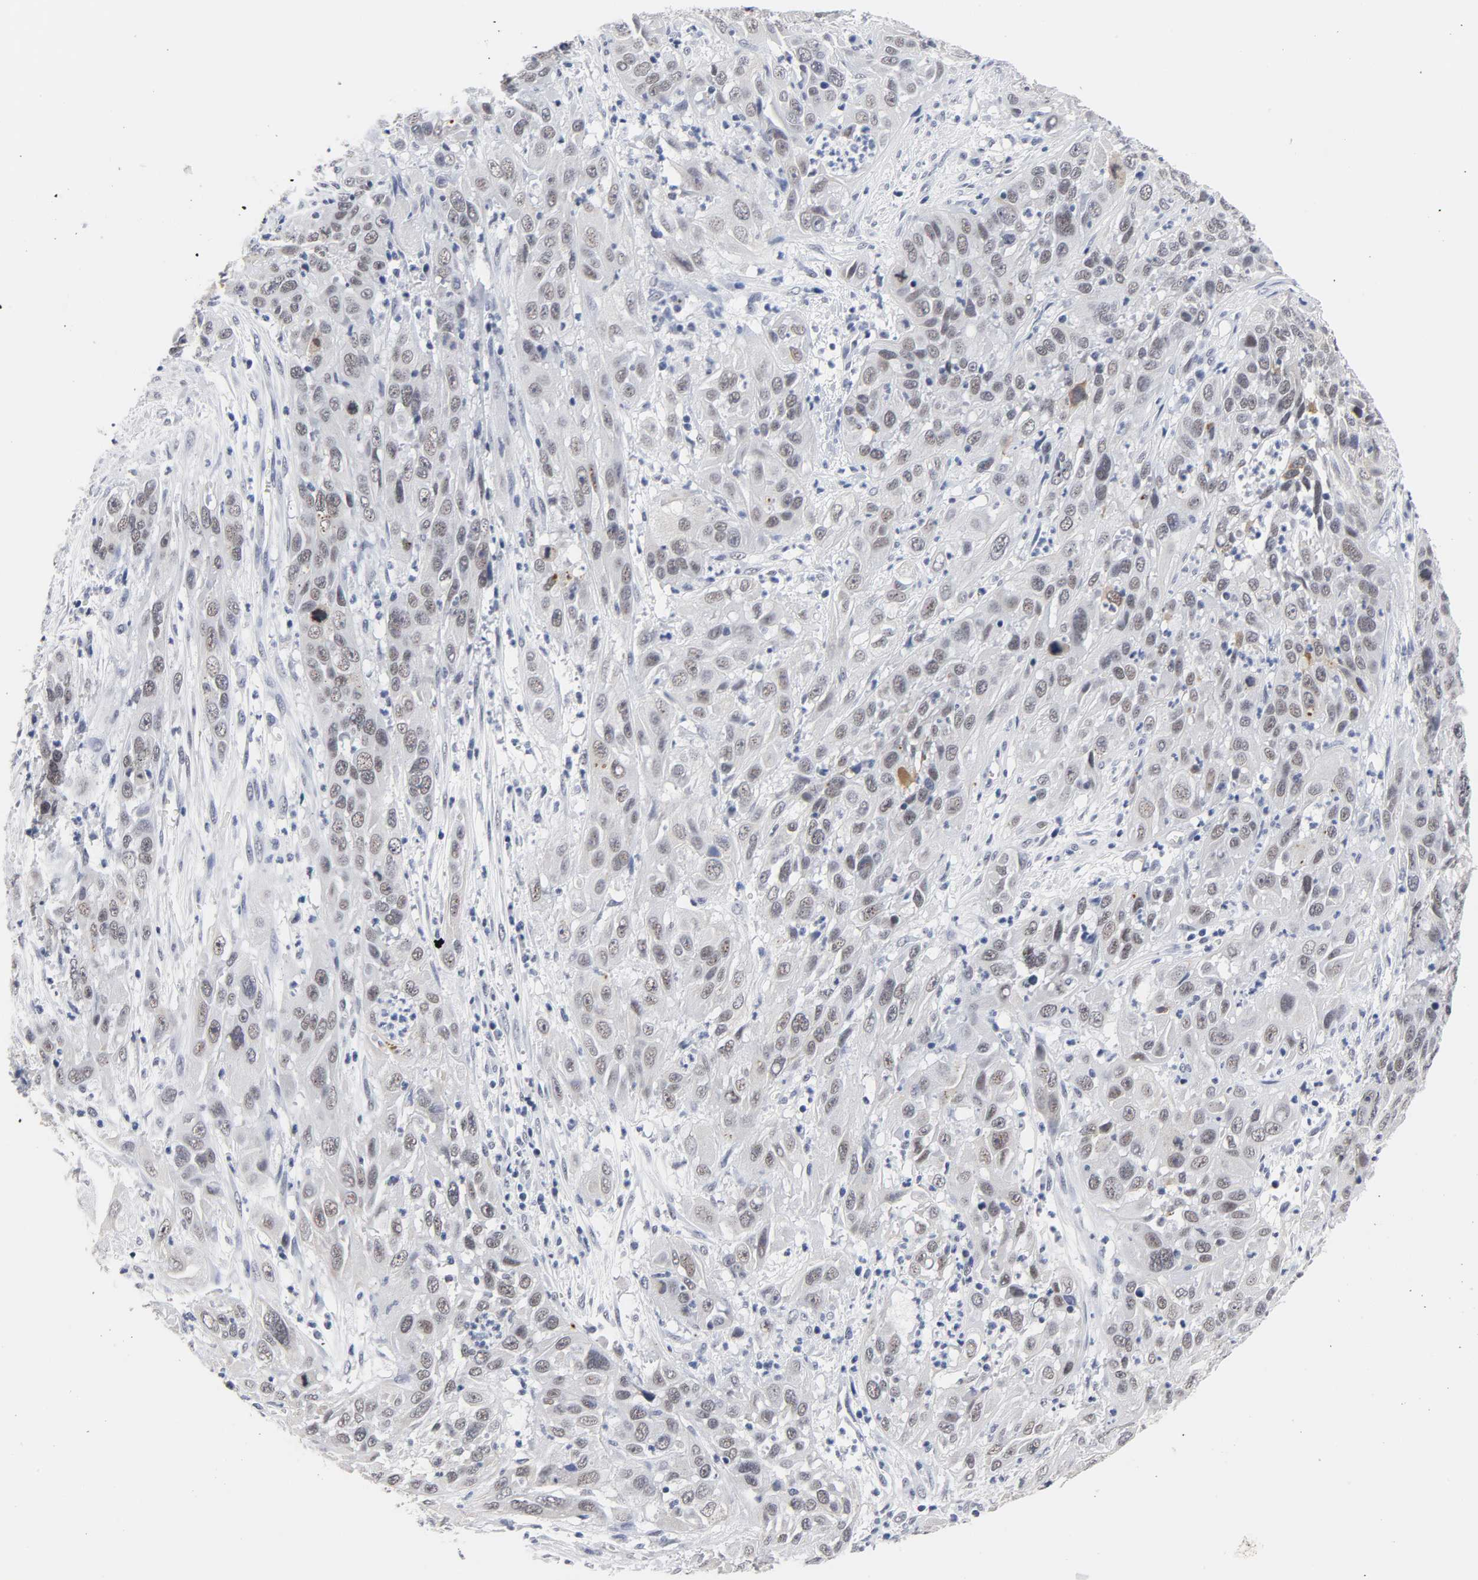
{"staining": {"intensity": "weak", "quantity": "25%-75%", "location": "nuclear"}, "tissue": "cervical cancer", "cell_type": "Tumor cells", "image_type": "cancer", "snomed": [{"axis": "morphology", "description": "Squamous cell carcinoma, NOS"}, {"axis": "topography", "description": "Cervix"}], "caption": "IHC of cervical cancer (squamous cell carcinoma) exhibits low levels of weak nuclear staining in about 25%-75% of tumor cells.", "gene": "GRHL2", "patient": {"sex": "female", "age": 32}}